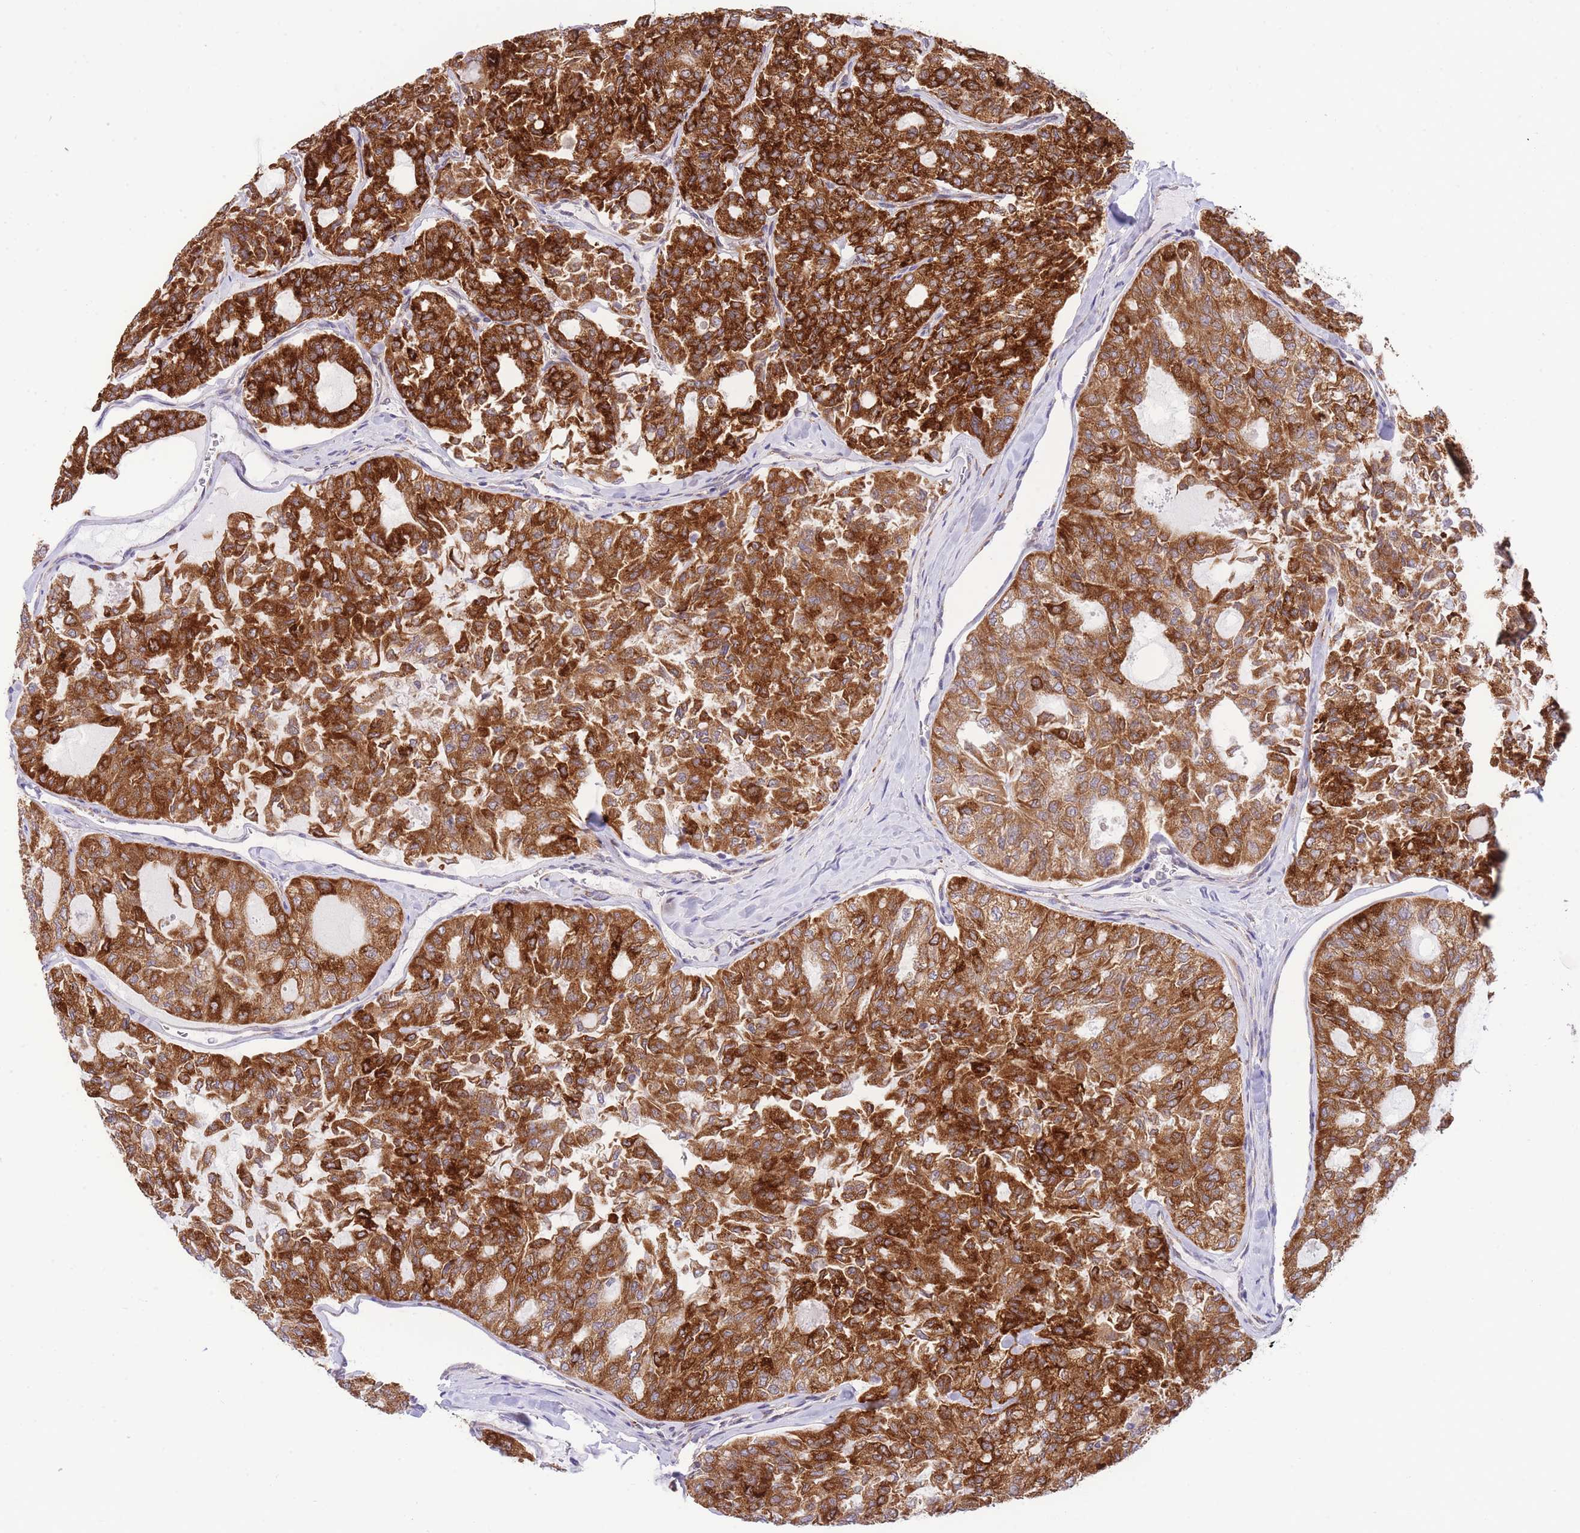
{"staining": {"intensity": "strong", "quantity": ">75%", "location": "cytoplasmic/membranous"}, "tissue": "thyroid cancer", "cell_type": "Tumor cells", "image_type": "cancer", "snomed": [{"axis": "morphology", "description": "Follicular adenoma carcinoma, NOS"}, {"axis": "topography", "description": "Thyroid gland"}], "caption": "High-magnification brightfield microscopy of thyroid follicular adenoma carcinoma stained with DAB (3,3'-diaminobenzidine) (brown) and counterstained with hematoxylin (blue). tumor cells exhibit strong cytoplasmic/membranous staining is seen in approximately>75% of cells.", "gene": "EXOSC8", "patient": {"sex": "male", "age": 75}}